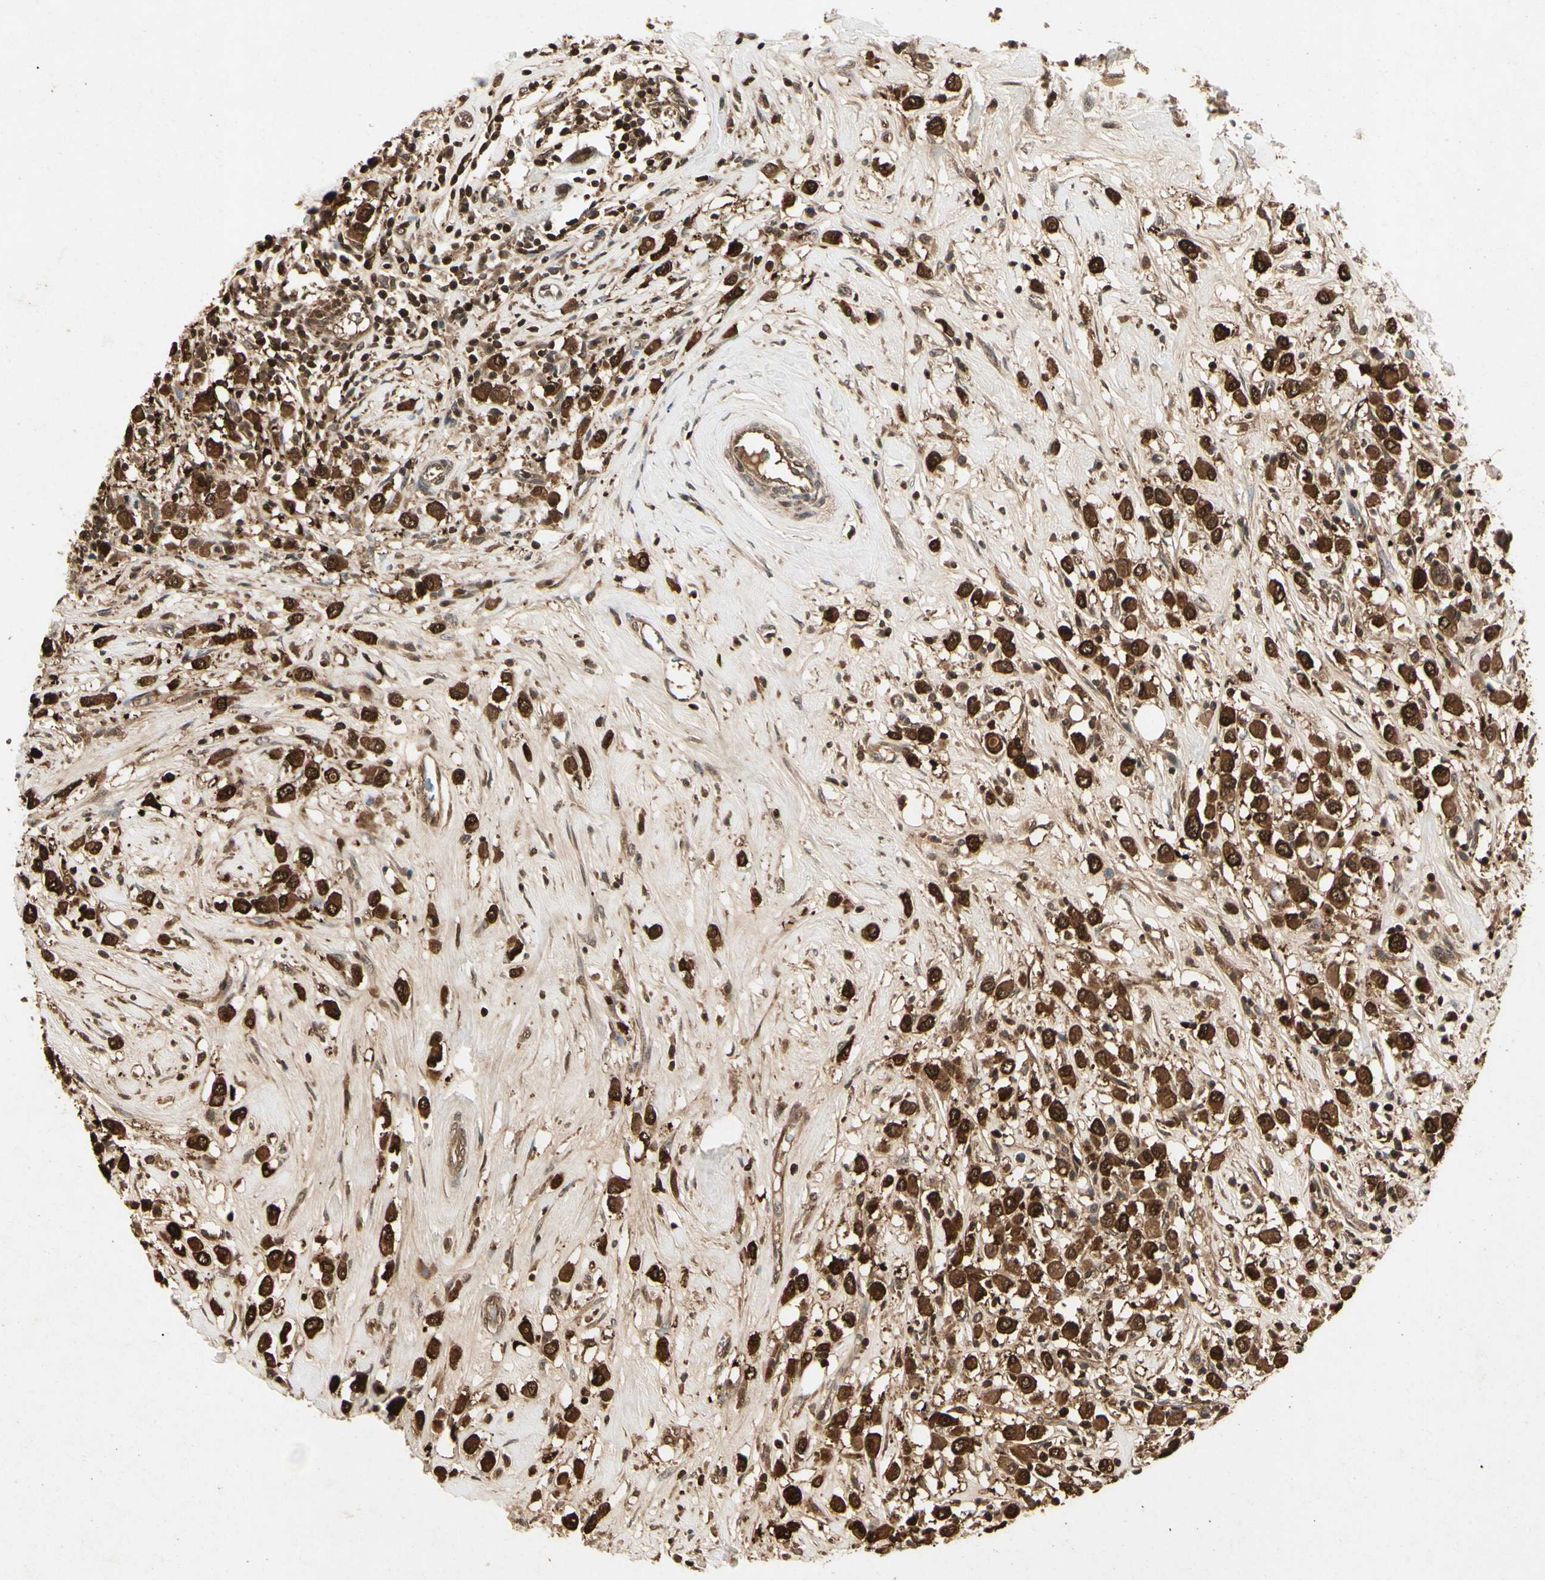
{"staining": {"intensity": "strong", "quantity": ">75%", "location": "cytoplasmic/membranous,nuclear"}, "tissue": "breast cancer", "cell_type": "Tumor cells", "image_type": "cancer", "snomed": [{"axis": "morphology", "description": "Duct carcinoma"}, {"axis": "topography", "description": "Breast"}], "caption": "Immunohistochemical staining of breast cancer demonstrates high levels of strong cytoplasmic/membranous and nuclear expression in approximately >75% of tumor cells.", "gene": "YWHAQ", "patient": {"sex": "female", "age": 61}}